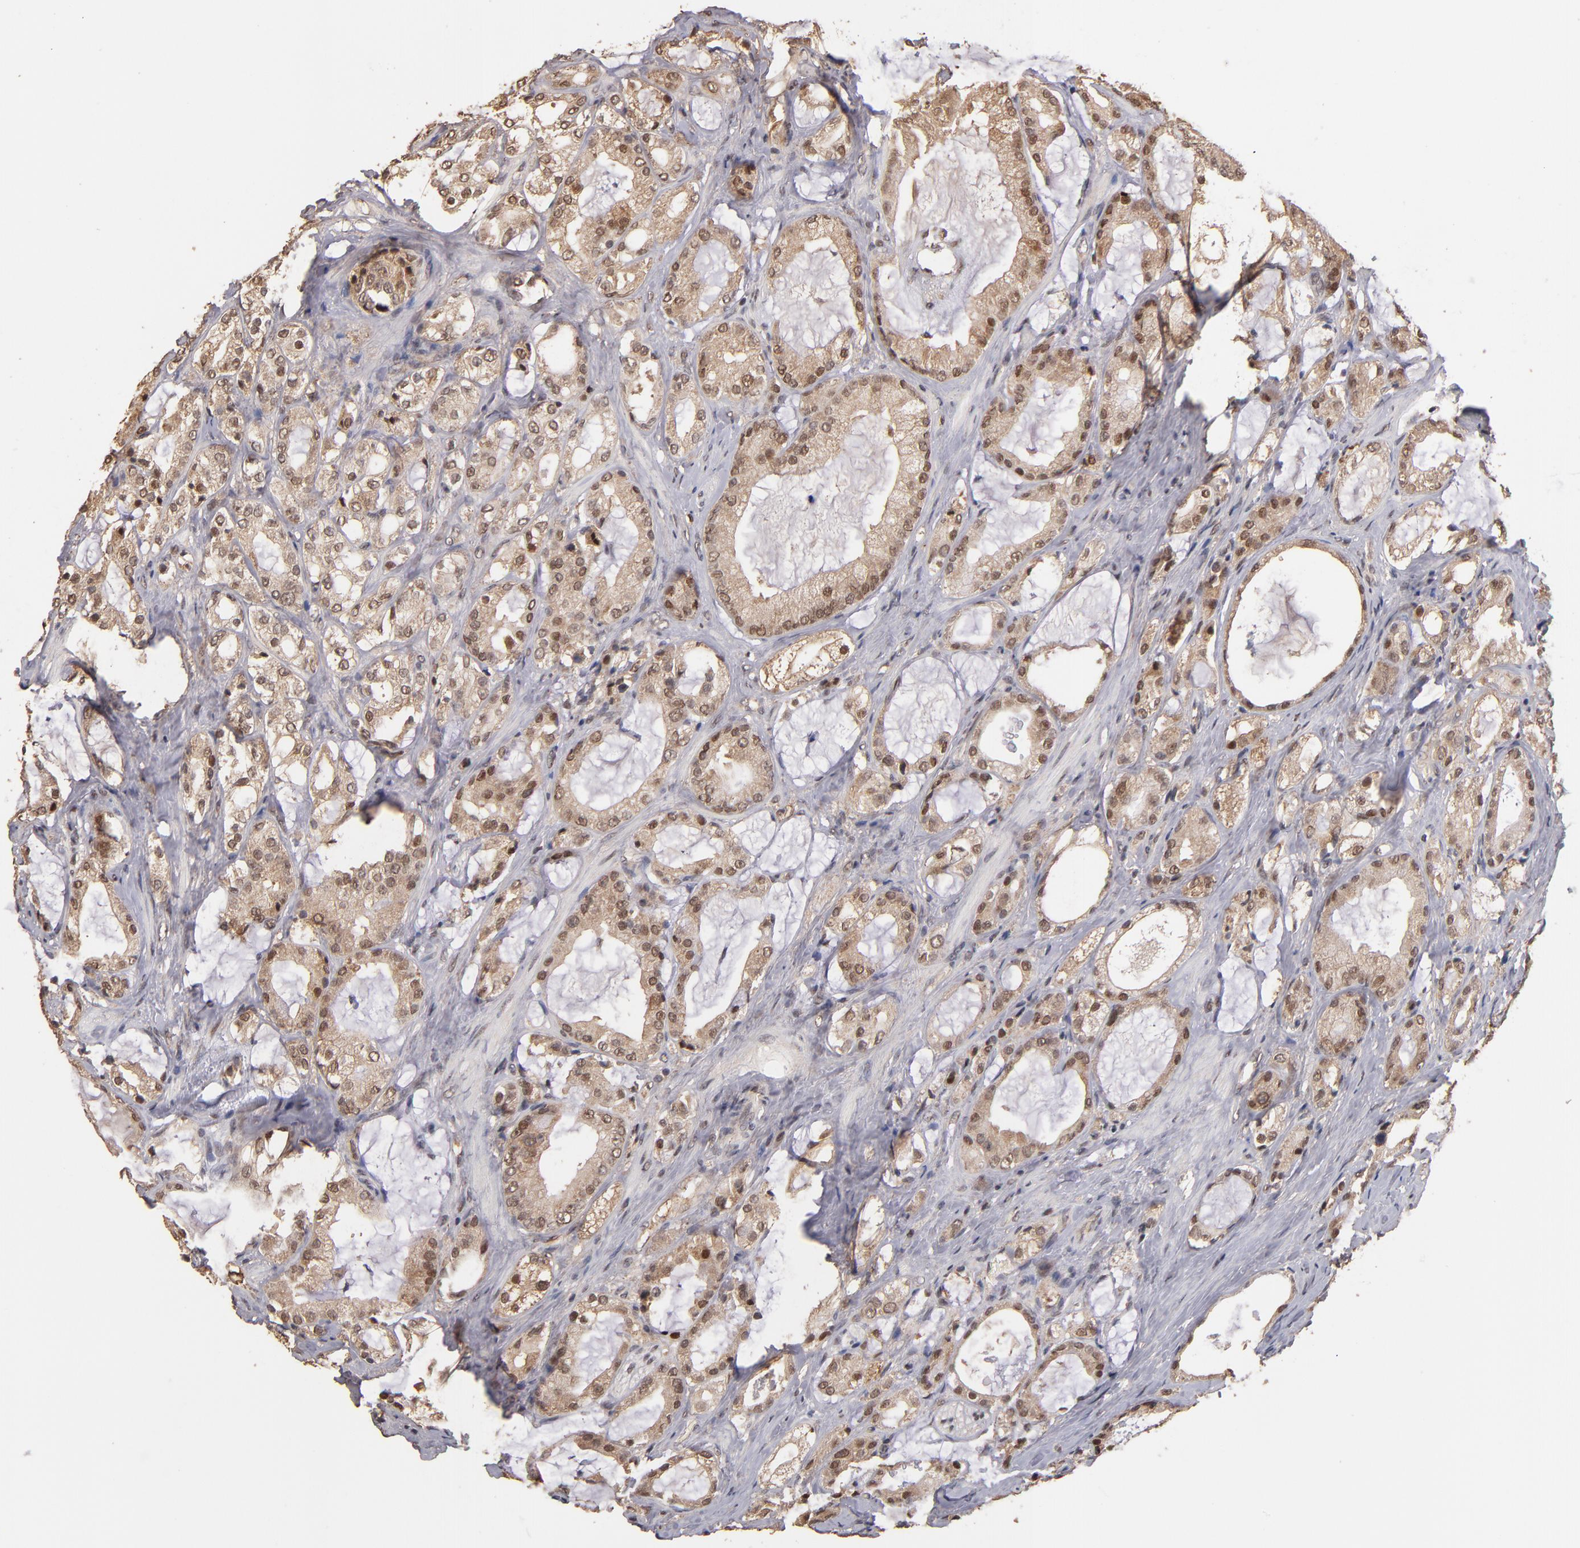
{"staining": {"intensity": "weak", "quantity": ">75%", "location": "cytoplasmic/membranous,nuclear"}, "tissue": "prostate cancer", "cell_type": "Tumor cells", "image_type": "cancer", "snomed": [{"axis": "morphology", "description": "Adenocarcinoma, Medium grade"}, {"axis": "topography", "description": "Prostate"}], "caption": "Protein expression by IHC reveals weak cytoplasmic/membranous and nuclear expression in approximately >75% of tumor cells in prostate medium-grade adenocarcinoma.", "gene": "EAPP", "patient": {"sex": "male", "age": 70}}